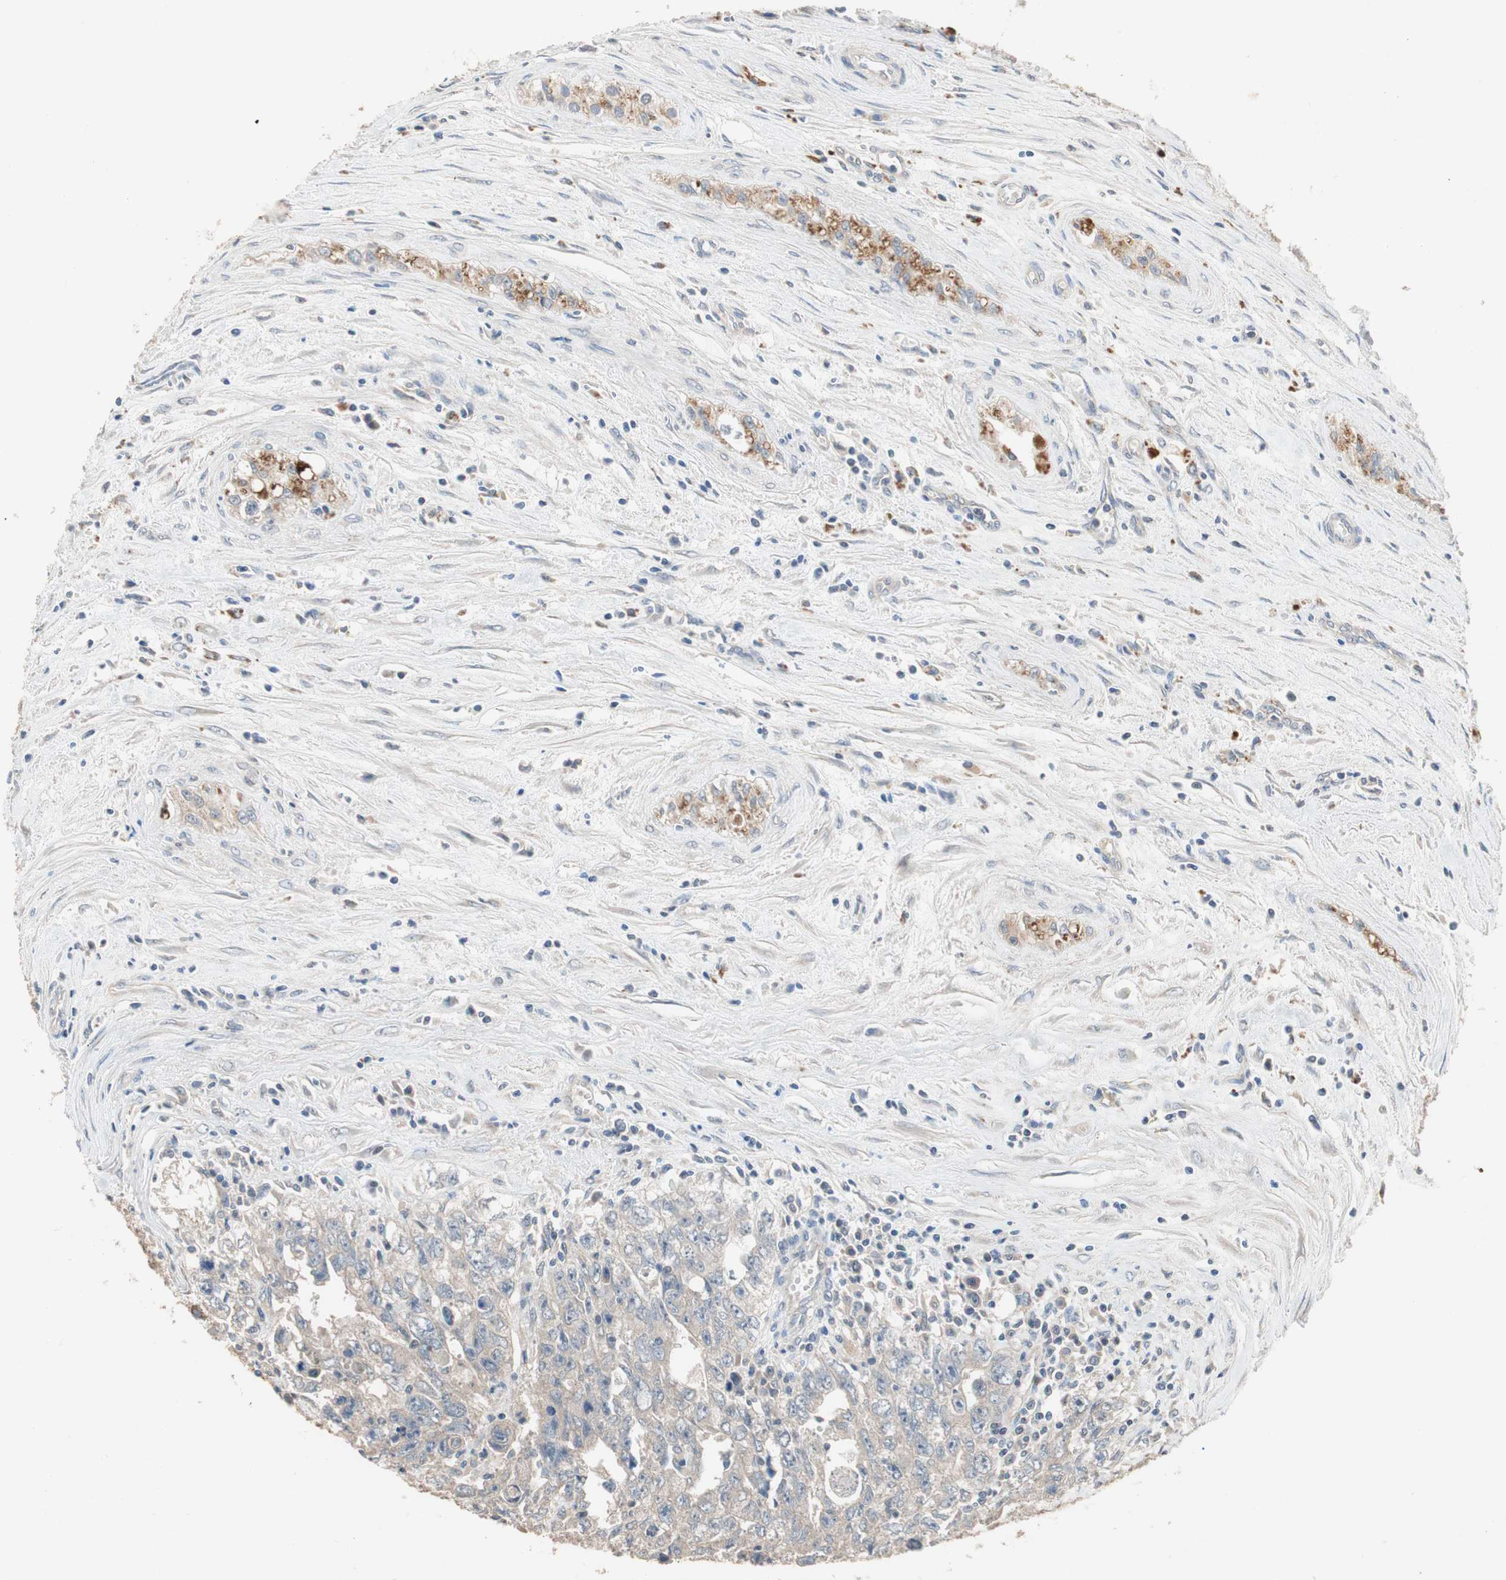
{"staining": {"intensity": "weak", "quantity": "25%-75%", "location": "cytoplasmic/membranous"}, "tissue": "testis cancer", "cell_type": "Tumor cells", "image_type": "cancer", "snomed": [{"axis": "morphology", "description": "Carcinoma, Embryonal, NOS"}, {"axis": "topography", "description": "Testis"}], "caption": "This histopathology image reveals immunohistochemistry staining of embryonal carcinoma (testis), with low weak cytoplasmic/membranous expression in approximately 25%-75% of tumor cells.", "gene": "ADAP1", "patient": {"sex": "male", "age": 28}}